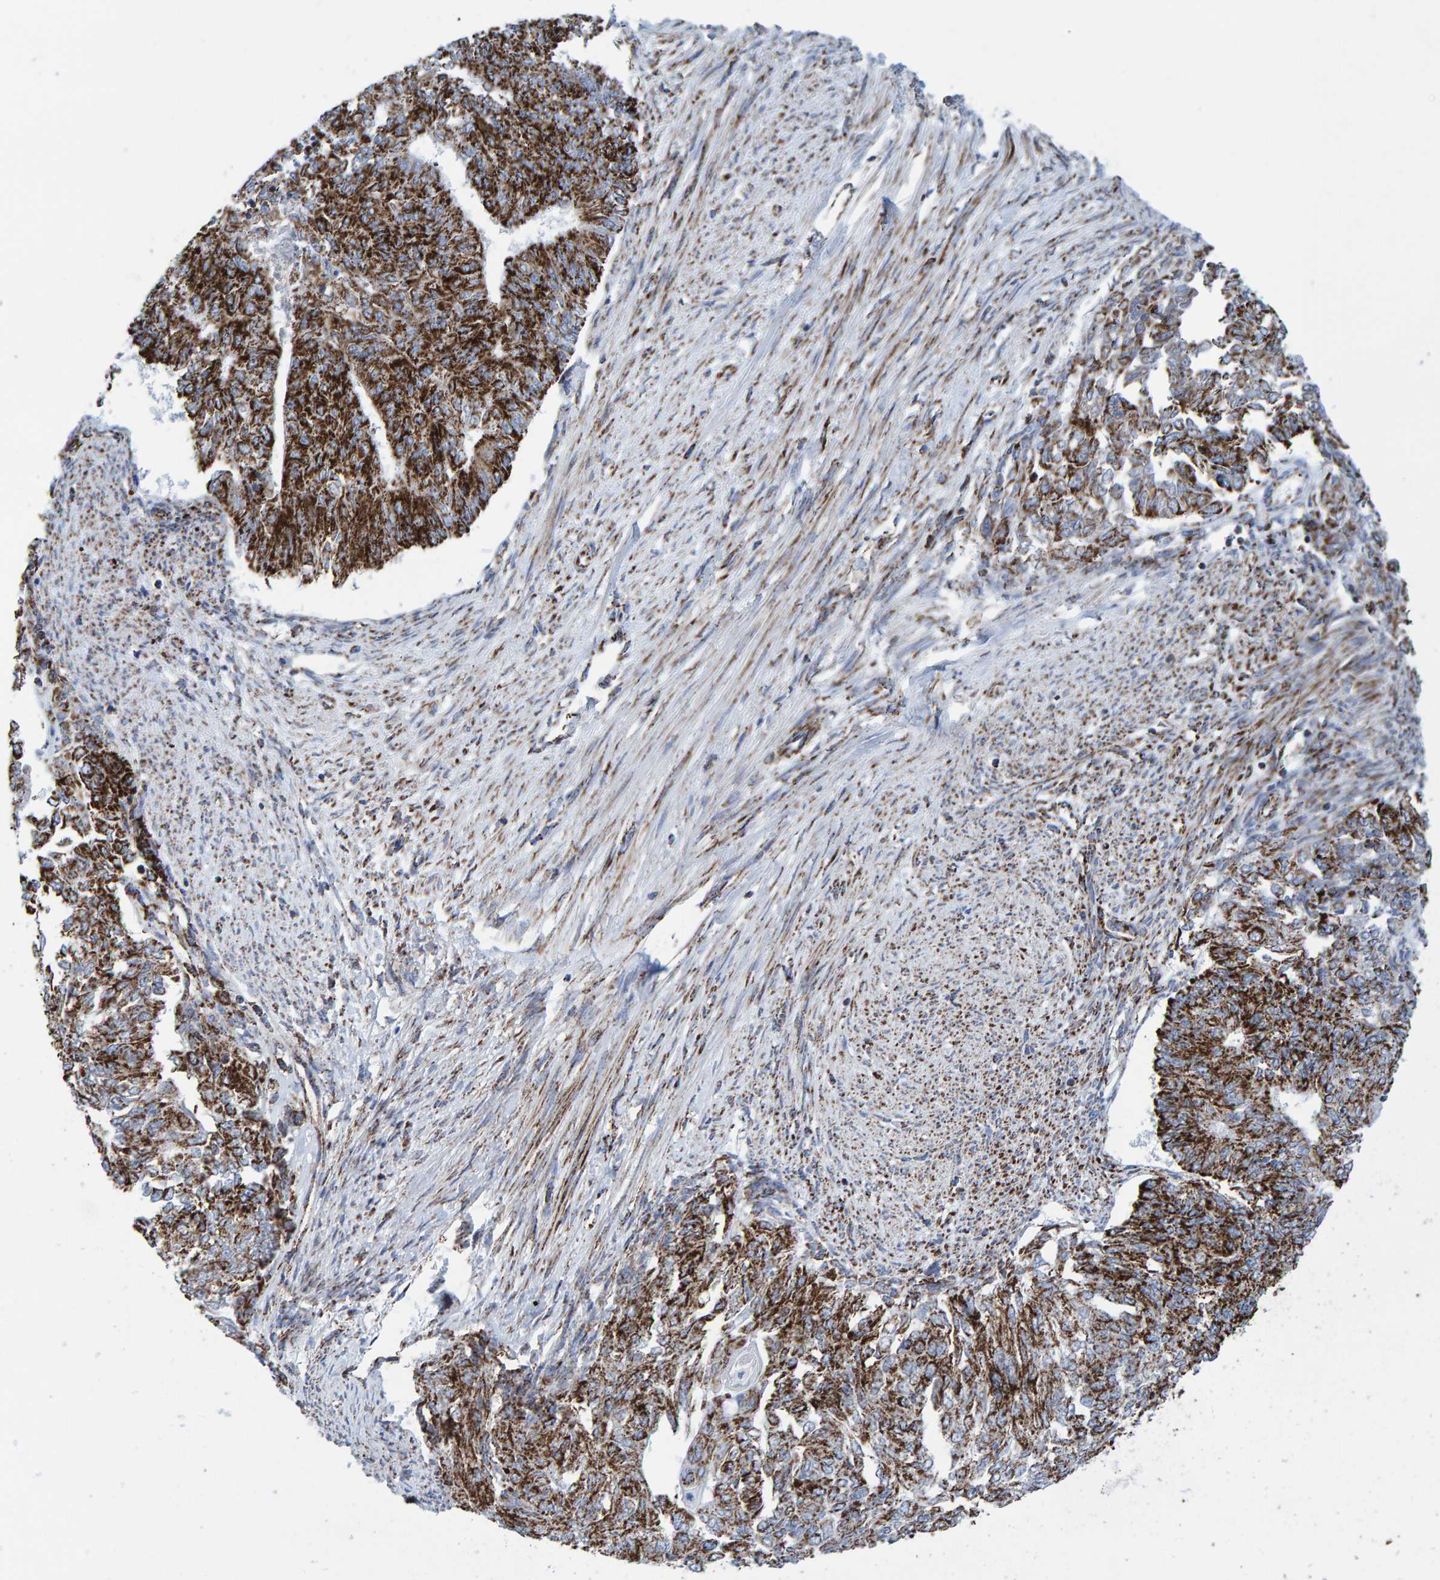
{"staining": {"intensity": "strong", "quantity": ">75%", "location": "cytoplasmic/membranous"}, "tissue": "endometrial cancer", "cell_type": "Tumor cells", "image_type": "cancer", "snomed": [{"axis": "morphology", "description": "Adenocarcinoma, NOS"}, {"axis": "topography", "description": "Endometrium"}], "caption": "Endometrial cancer stained for a protein (brown) shows strong cytoplasmic/membranous positive positivity in about >75% of tumor cells.", "gene": "ENSG00000262660", "patient": {"sex": "female", "age": 32}}